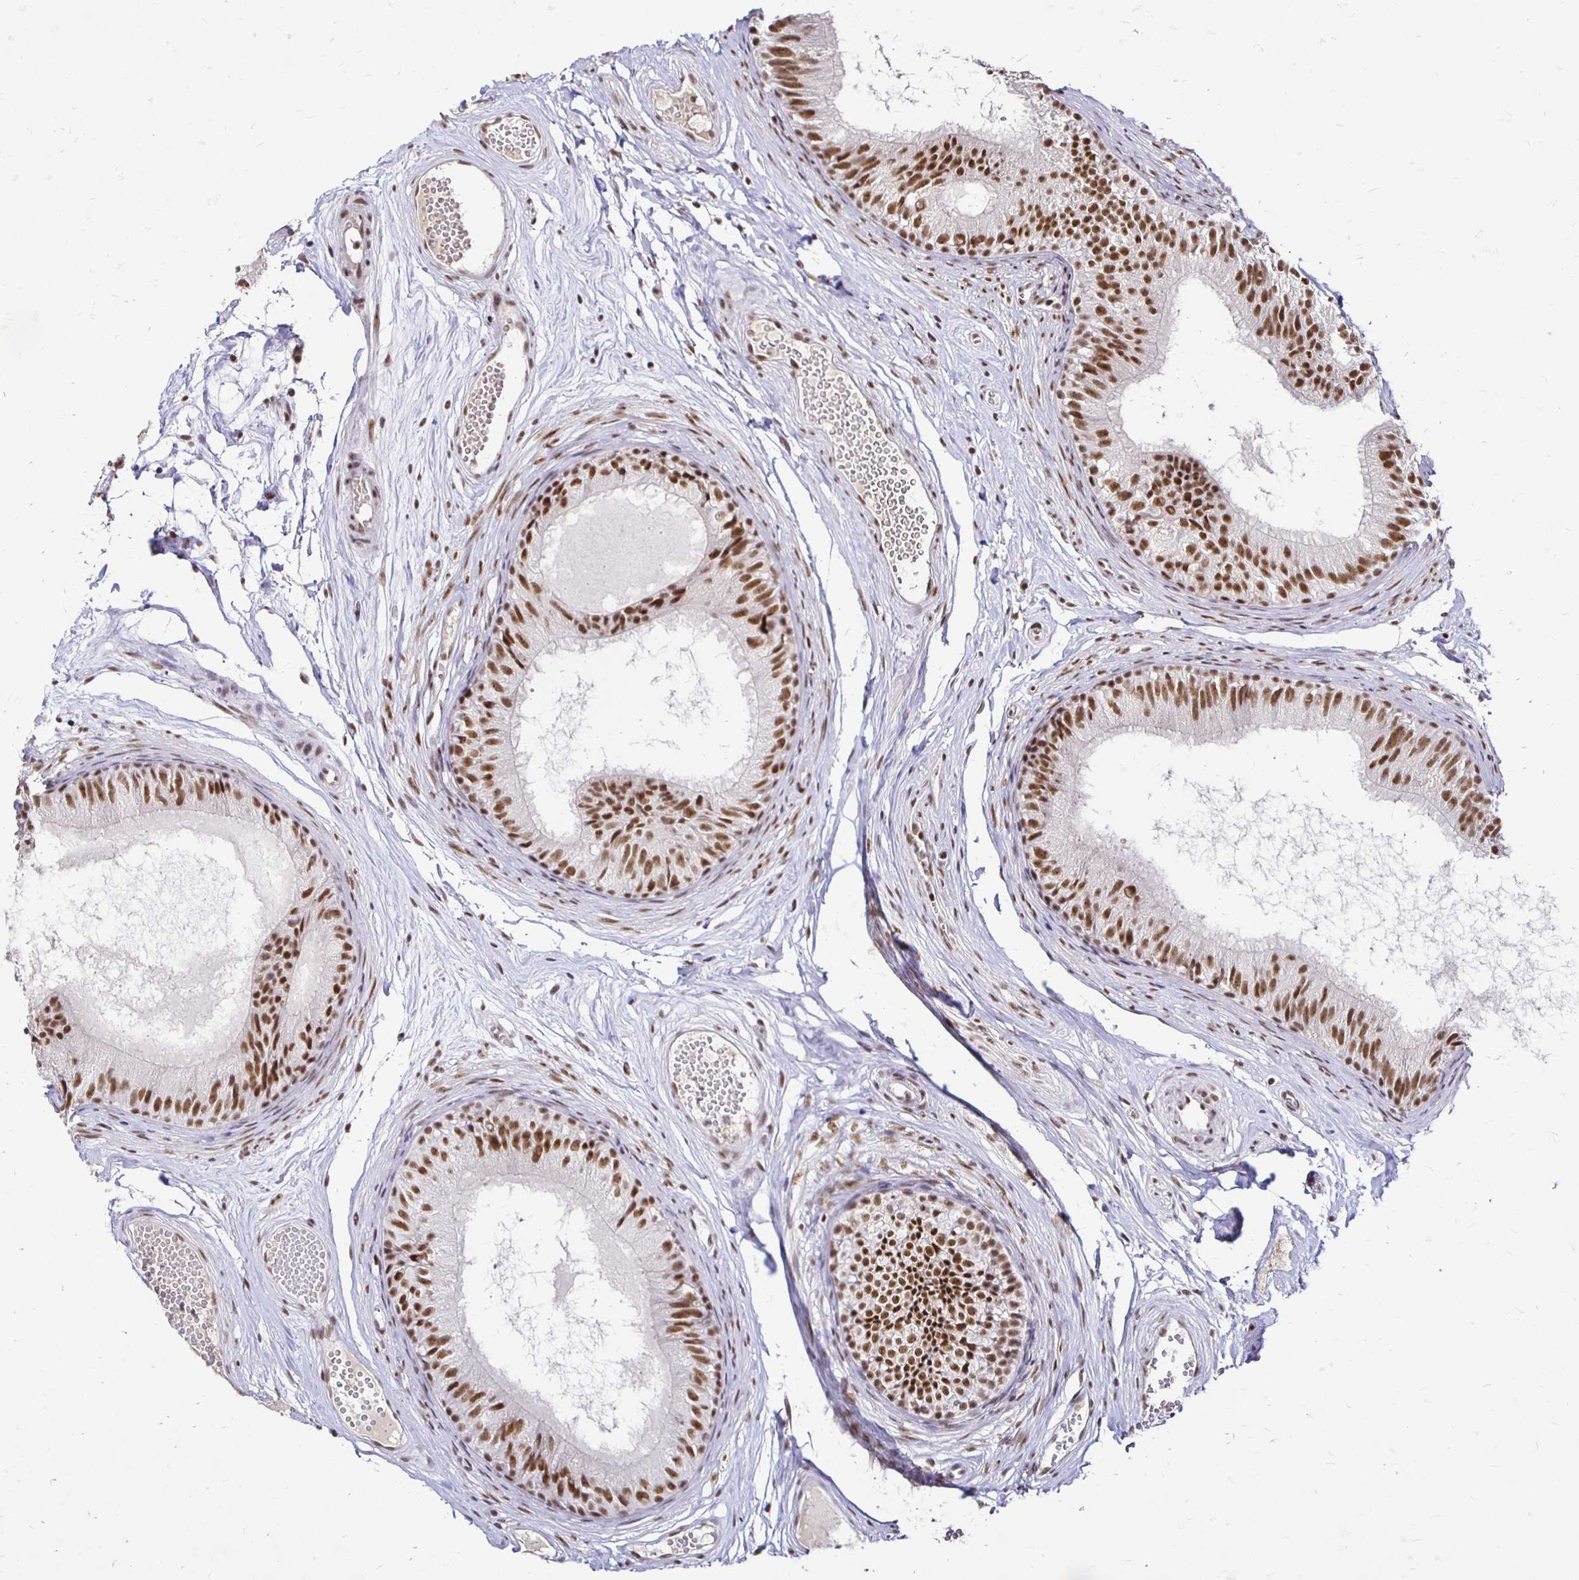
{"staining": {"intensity": "moderate", "quantity": ">75%", "location": "nuclear"}, "tissue": "epididymis", "cell_type": "Glandular cells", "image_type": "normal", "snomed": [{"axis": "morphology", "description": "Normal tissue, NOS"}, {"axis": "morphology", "description": "Seminoma, NOS"}, {"axis": "topography", "description": "Testis"}, {"axis": "topography", "description": "Epididymis"}], "caption": "Epididymis stained with immunohistochemistry (IHC) demonstrates moderate nuclear positivity in approximately >75% of glandular cells. (DAB IHC with brightfield microscopy, high magnification).", "gene": "SIN3A", "patient": {"sex": "male", "age": 34}}